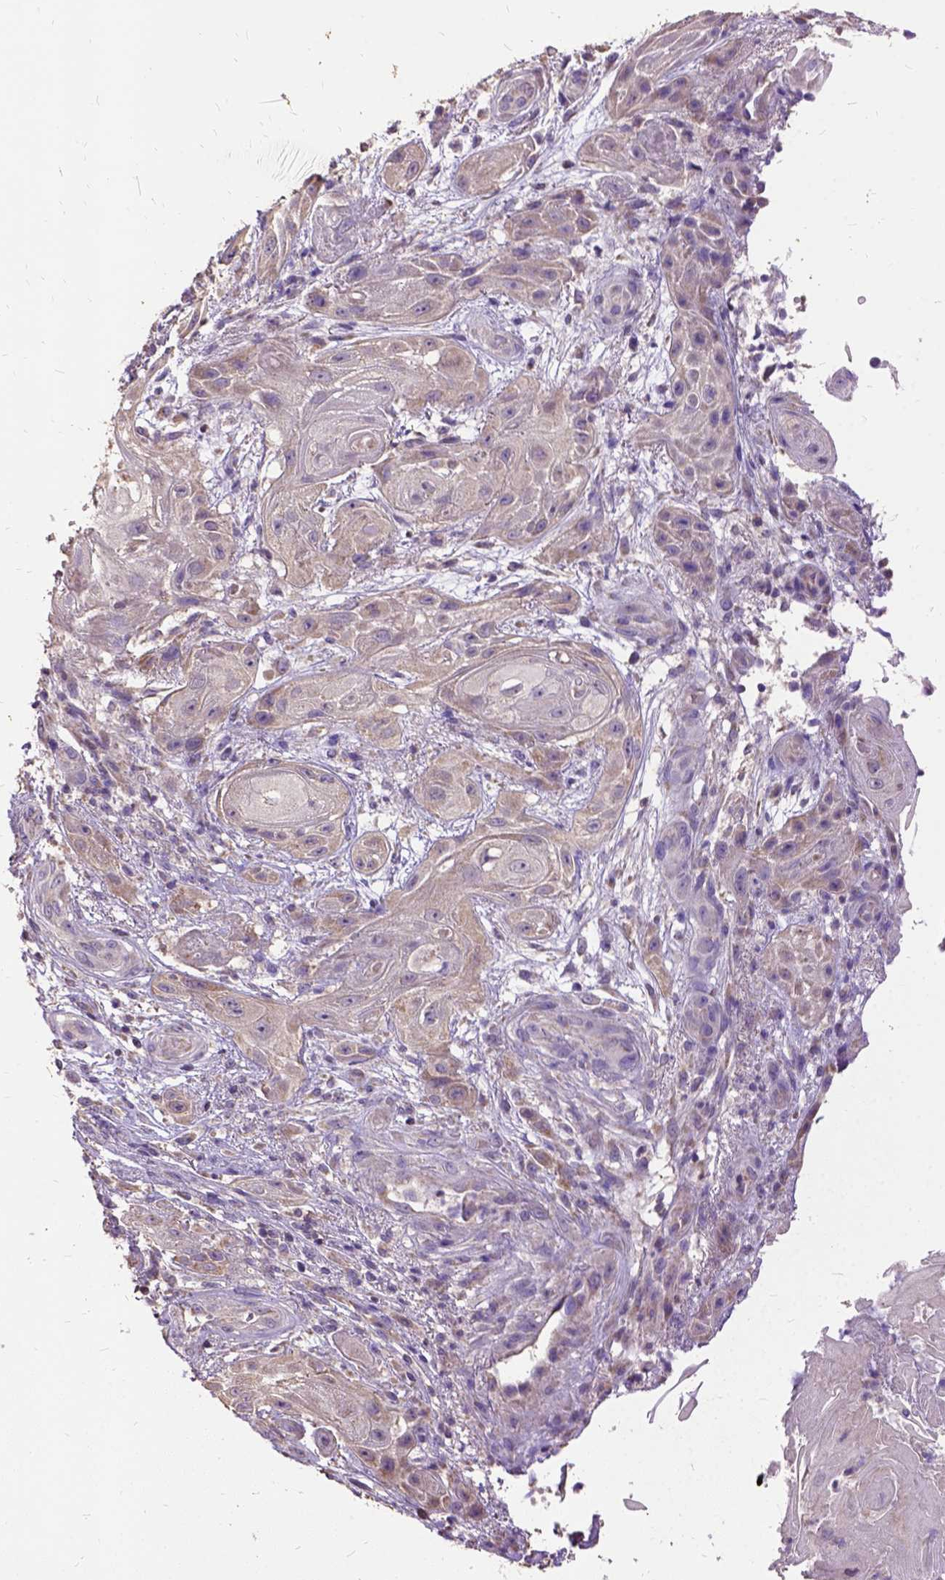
{"staining": {"intensity": "weak", "quantity": ">75%", "location": "cytoplasmic/membranous"}, "tissue": "skin cancer", "cell_type": "Tumor cells", "image_type": "cancer", "snomed": [{"axis": "morphology", "description": "Squamous cell carcinoma, NOS"}, {"axis": "topography", "description": "Skin"}], "caption": "IHC (DAB) staining of skin squamous cell carcinoma displays weak cytoplasmic/membranous protein expression in approximately >75% of tumor cells.", "gene": "DQX1", "patient": {"sex": "male", "age": 62}}